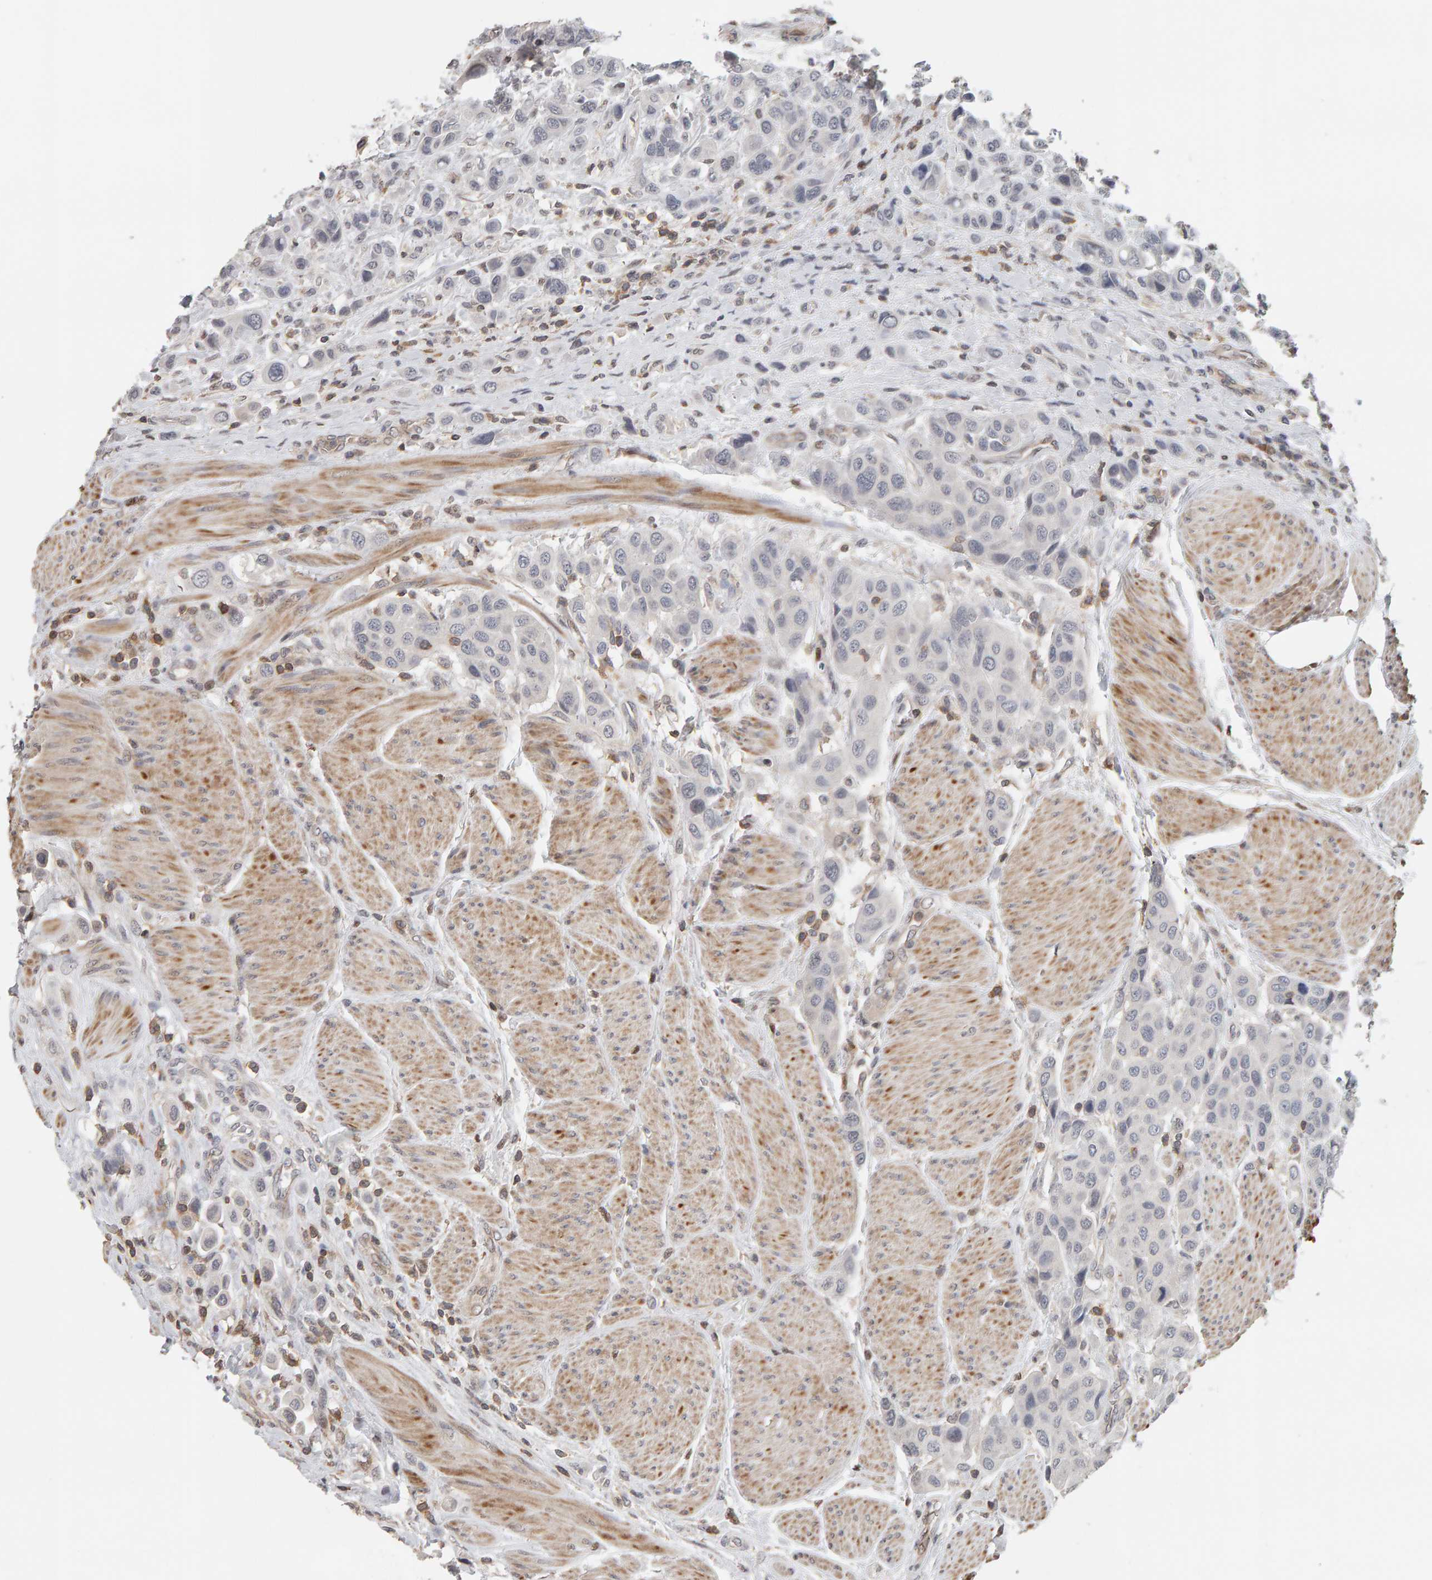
{"staining": {"intensity": "negative", "quantity": "none", "location": "none"}, "tissue": "urothelial cancer", "cell_type": "Tumor cells", "image_type": "cancer", "snomed": [{"axis": "morphology", "description": "Urothelial carcinoma, High grade"}, {"axis": "topography", "description": "Urinary bladder"}], "caption": "Tumor cells are negative for brown protein staining in high-grade urothelial carcinoma.", "gene": "TEFM", "patient": {"sex": "male", "age": 50}}